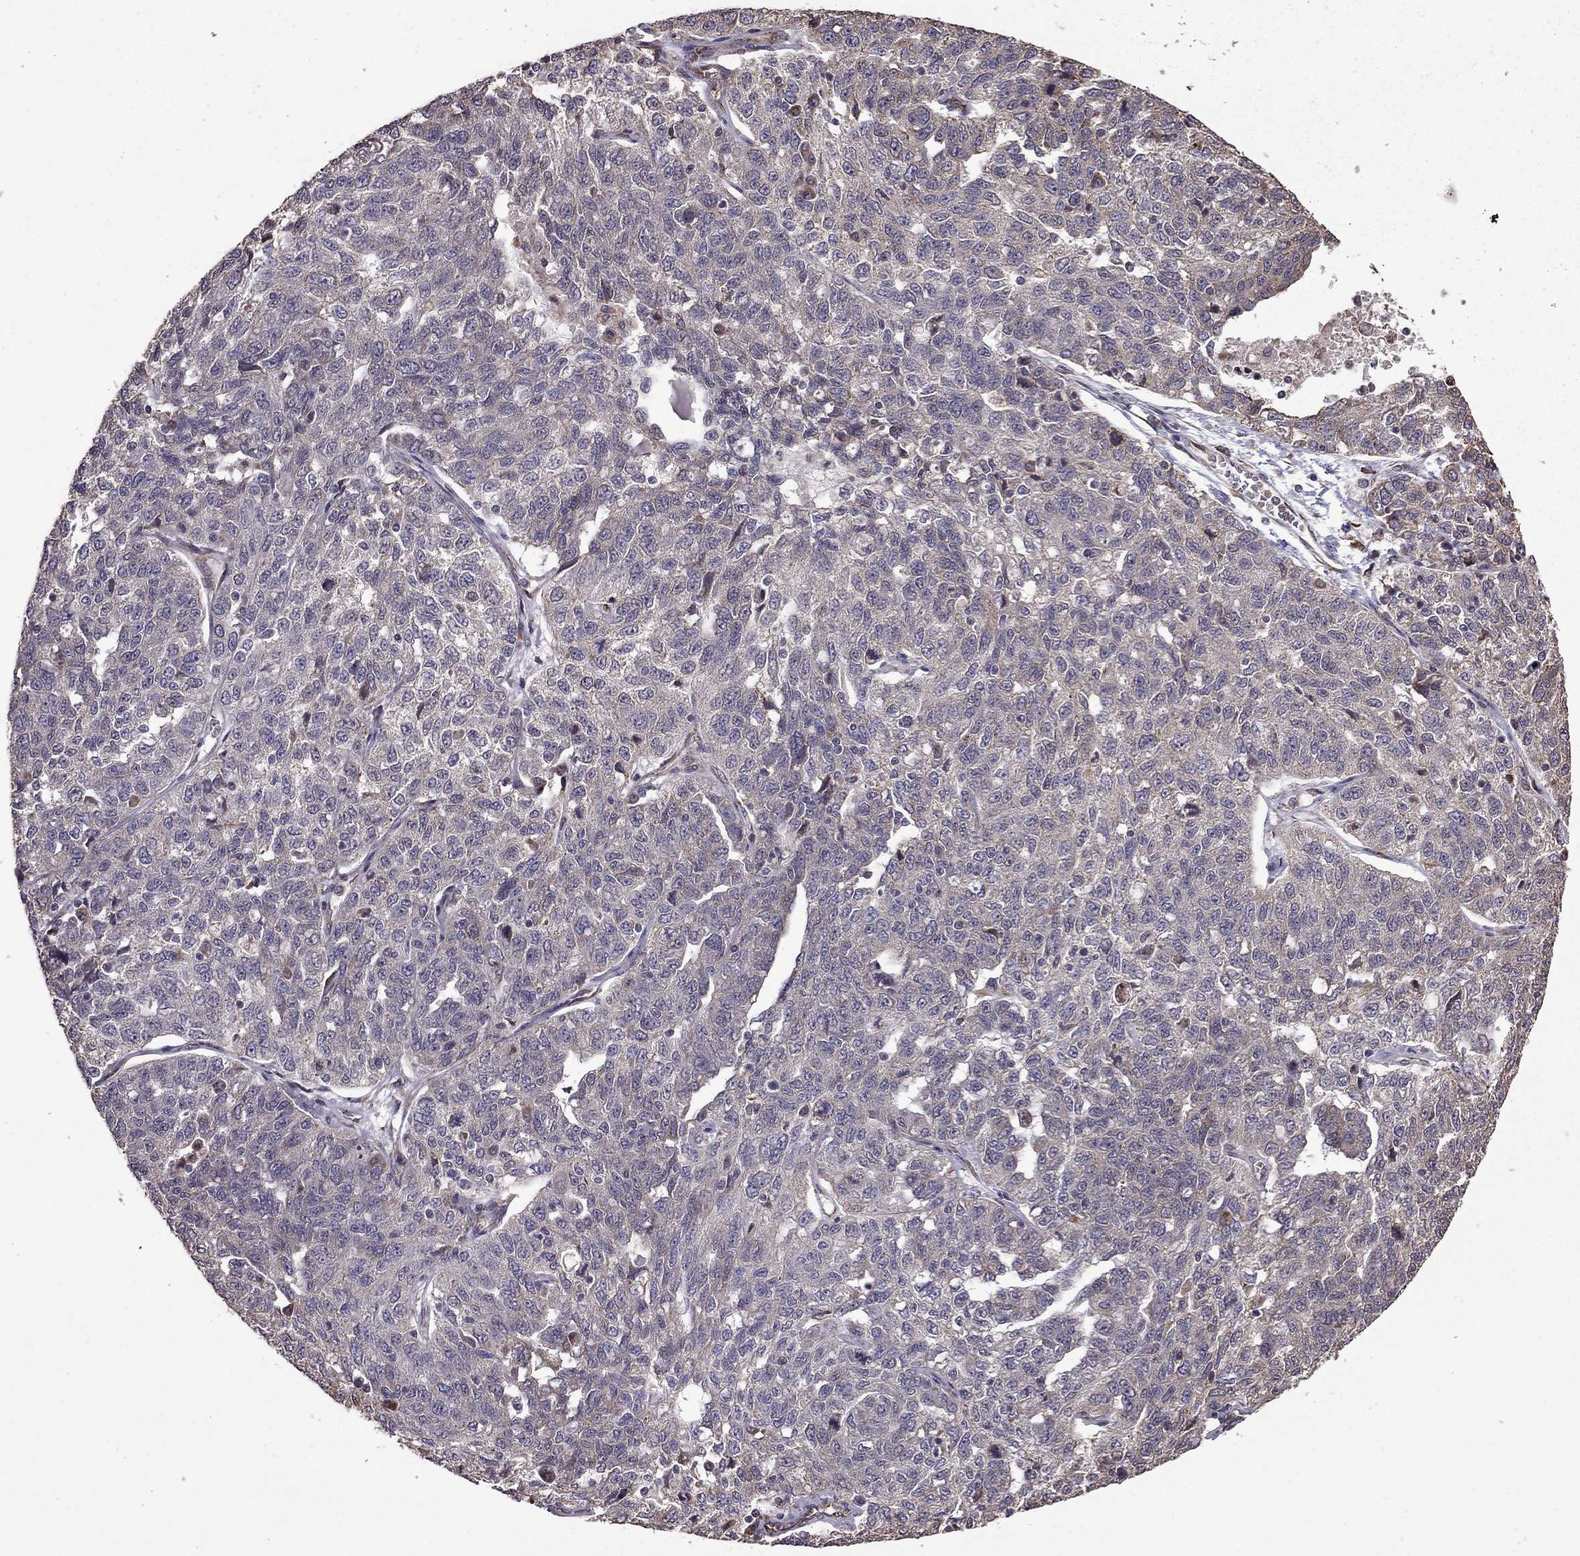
{"staining": {"intensity": "negative", "quantity": "none", "location": "none"}, "tissue": "ovarian cancer", "cell_type": "Tumor cells", "image_type": "cancer", "snomed": [{"axis": "morphology", "description": "Cystadenocarcinoma, serous, NOS"}, {"axis": "topography", "description": "Ovary"}], "caption": "There is no significant staining in tumor cells of ovarian cancer.", "gene": "IKBIP", "patient": {"sex": "female", "age": 71}}